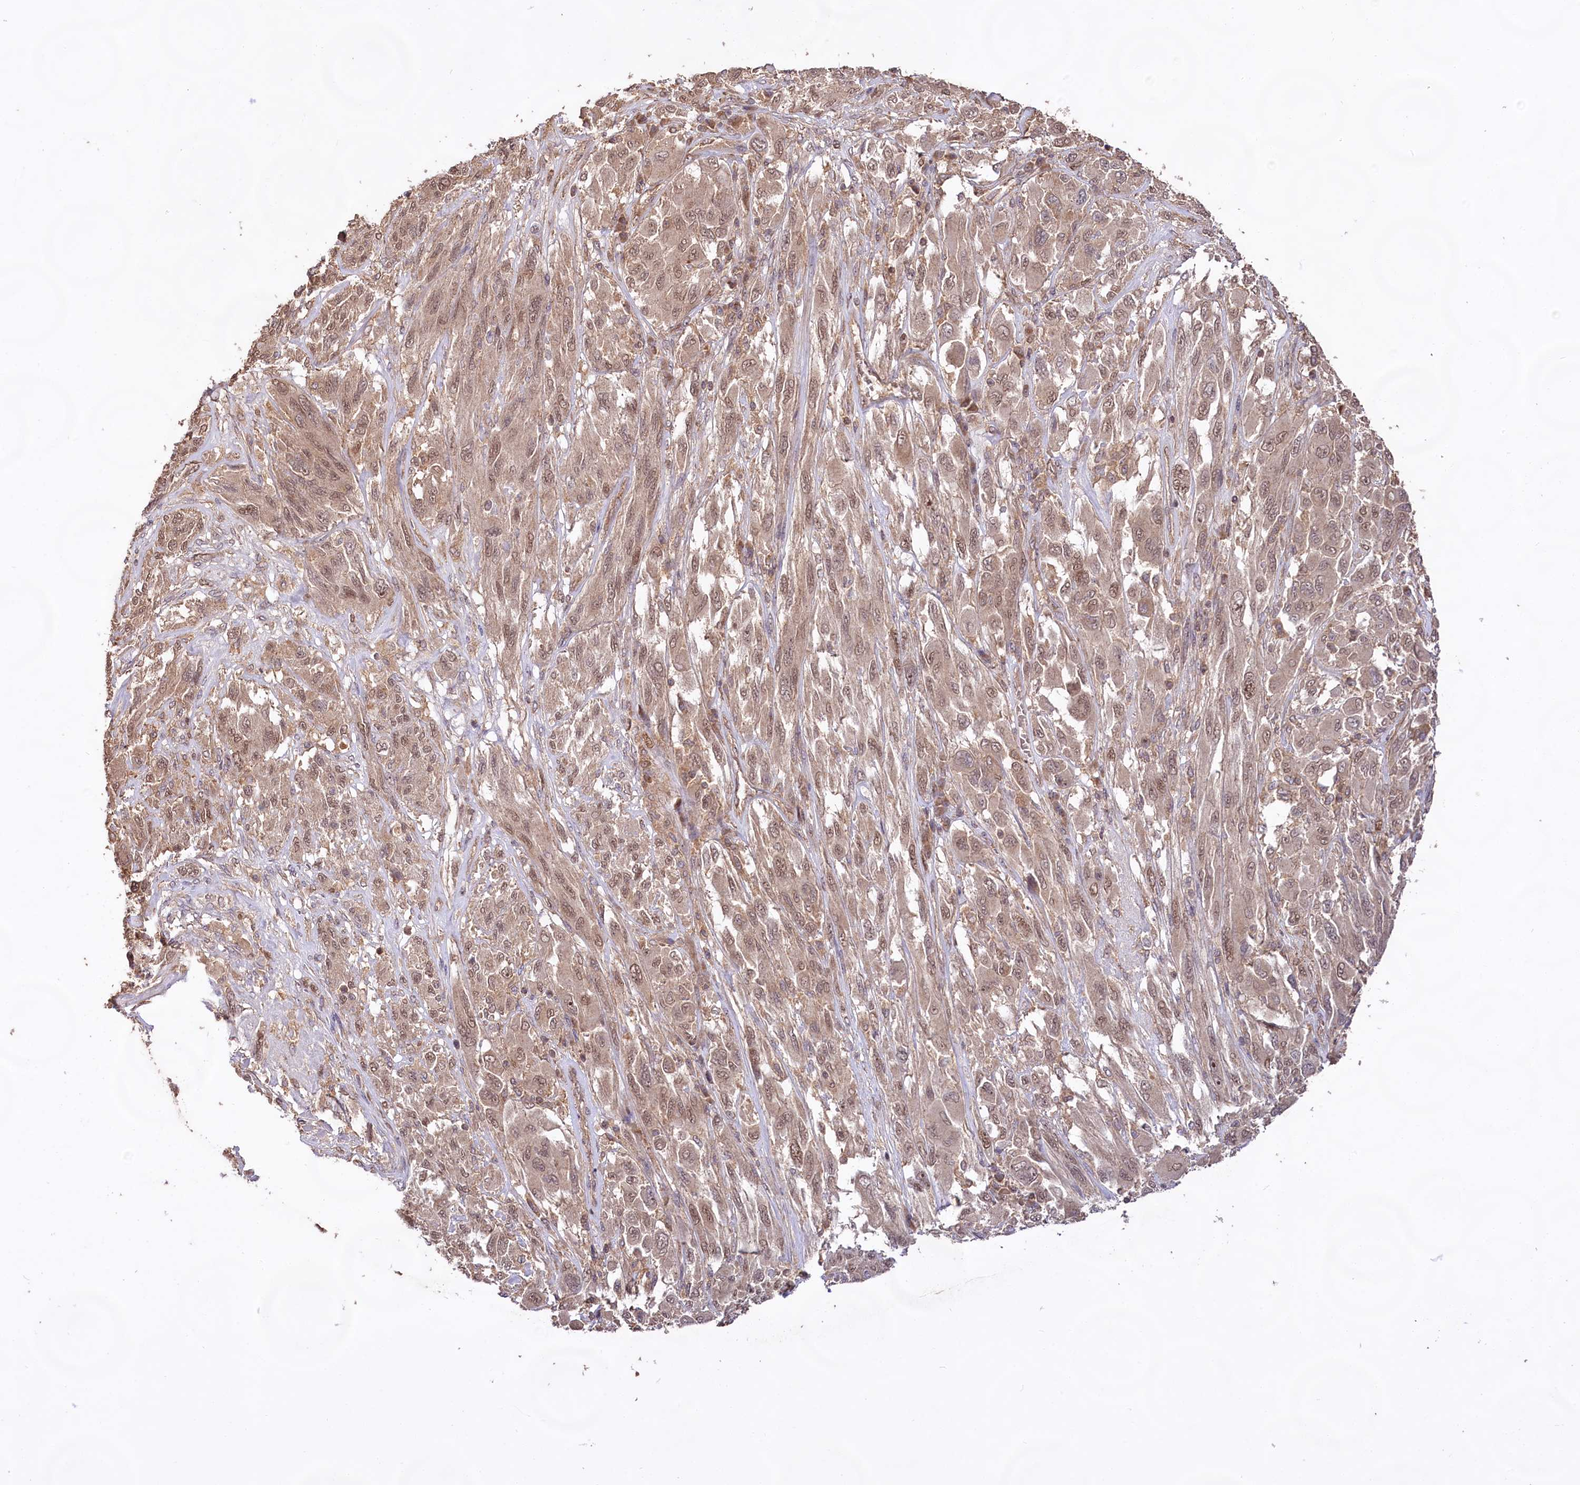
{"staining": {"intensity": "weak", "quantity": ">75%", "location": "cytoplasmic/membranous,nuclear"}, "tissue": "melanoma", "cell_type": "Tumor cells", "image_type": "cancer", "snomed": [{"axis": "morphology", "description": "Malignant melanoma, NOS"}, {"axis": "topography", "description": "Skin"}], "caption": "Immunohistochemical staining of malignant melanoma displays low levels of weak cytoplasmic/membranous and nuclear protein staining in approximately >75% of tumor cells. (DAB (3,3'-diaminobenzidine) IHC, brown staining for protein, blue staining for nuclei).", "gene": "RRP8", "patient": {"sex": "female", "age": 91}}